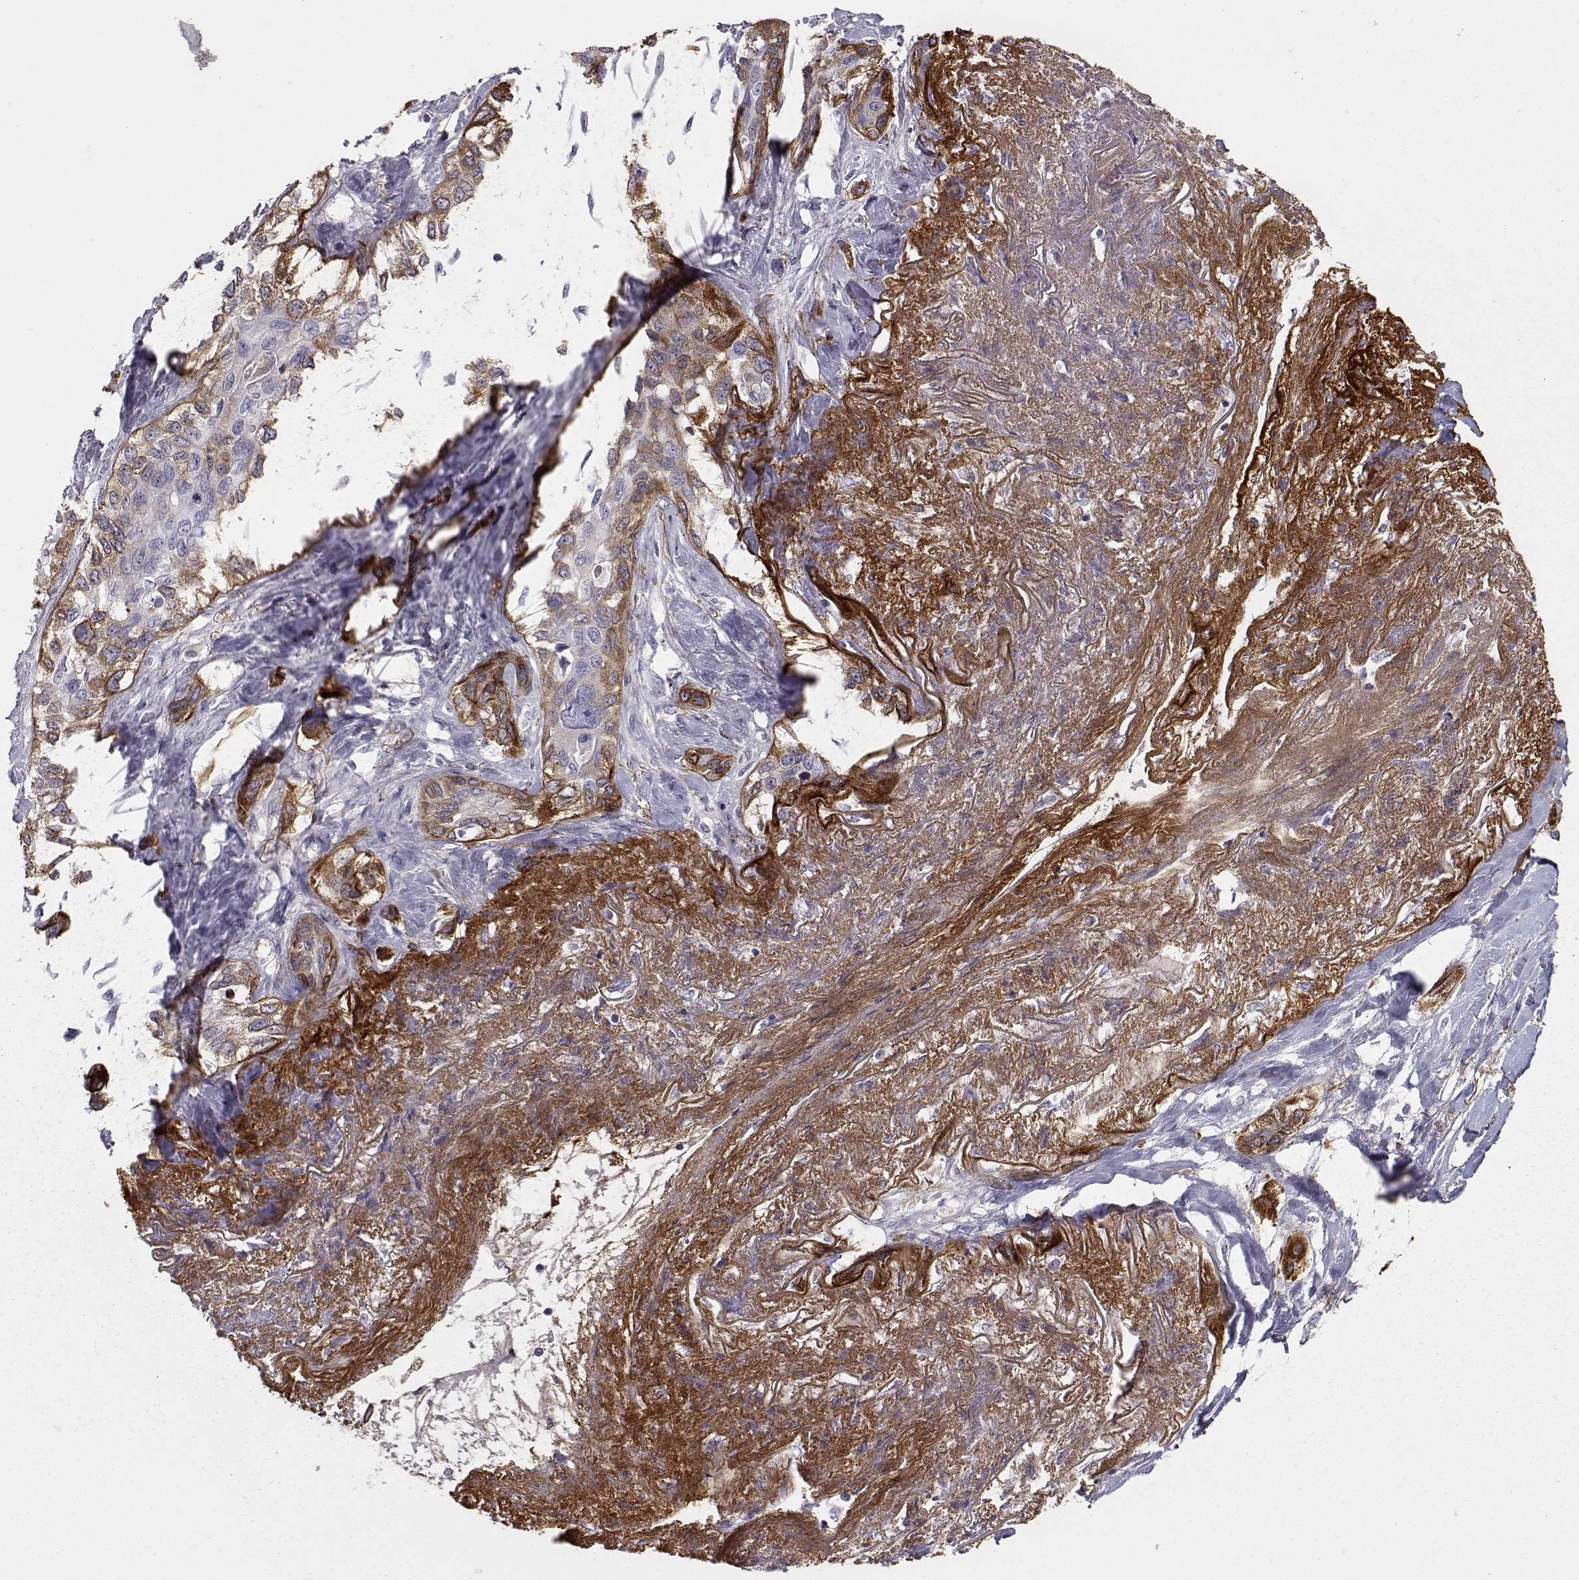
{"staining": {"intensity": "strong", "quantity": ">75%", "location": "cytoplasmic/membranous"}, "tissue": "lung cancer", "cell_type": "Tumor cells", "image_type": "cancer", "snomed": [{"axis": "morphology", "description": "Squamous cell carcinoma, NOS"}, {"axis": "topography", "description": "Lung"}], "caption": "Protein analysis of lung squamous cell carcinoma tissue displays strong cytoplasmic/membranous expression in about >75% of tumor cells. The protein of interest is stained brown, and the nuclei are stained in blue (DAB (3,3'-diaminobenzidine) IHC with brightfield microscopy, high magnification).", "gene": "LAMB3", "patient": {"sex": "female", "age": 70}}